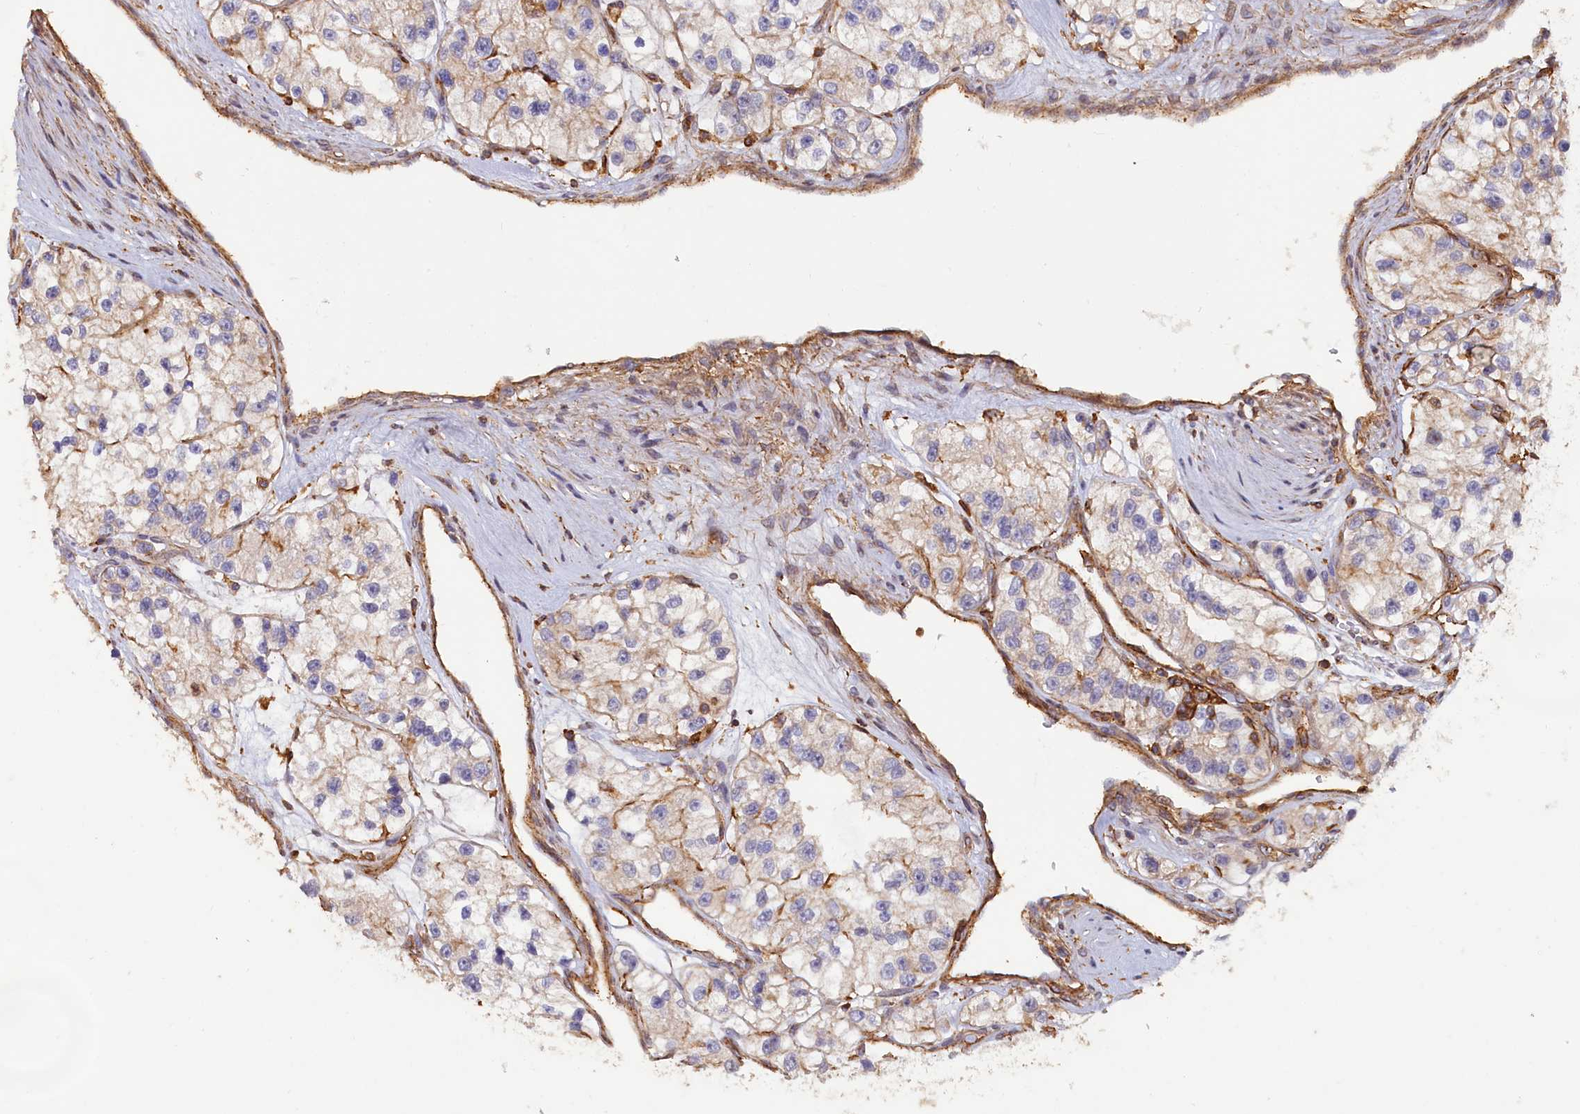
{"staining": {"intensity": "weak", "quantity": "25%-75%", "location": "cytoplasmic/membranous"}, "tissue": "renal cancer", "cell_type": "Tumor cells", "image_type": "cancer", "snomed": [{"axis": "morphology", "description": "Adenocarcinoma, NOS"}, {"axis": "topography", "description": "Kidney"}], "caption": "There is low levels of weak cytoplasmic/membranous expression in tumor cells of renal adenocarcinoma, as demonstrated by immunohistochemical staining (brown color).", "gene": "ANKRD27", "patient": {"sex": "female", "age": 57}}